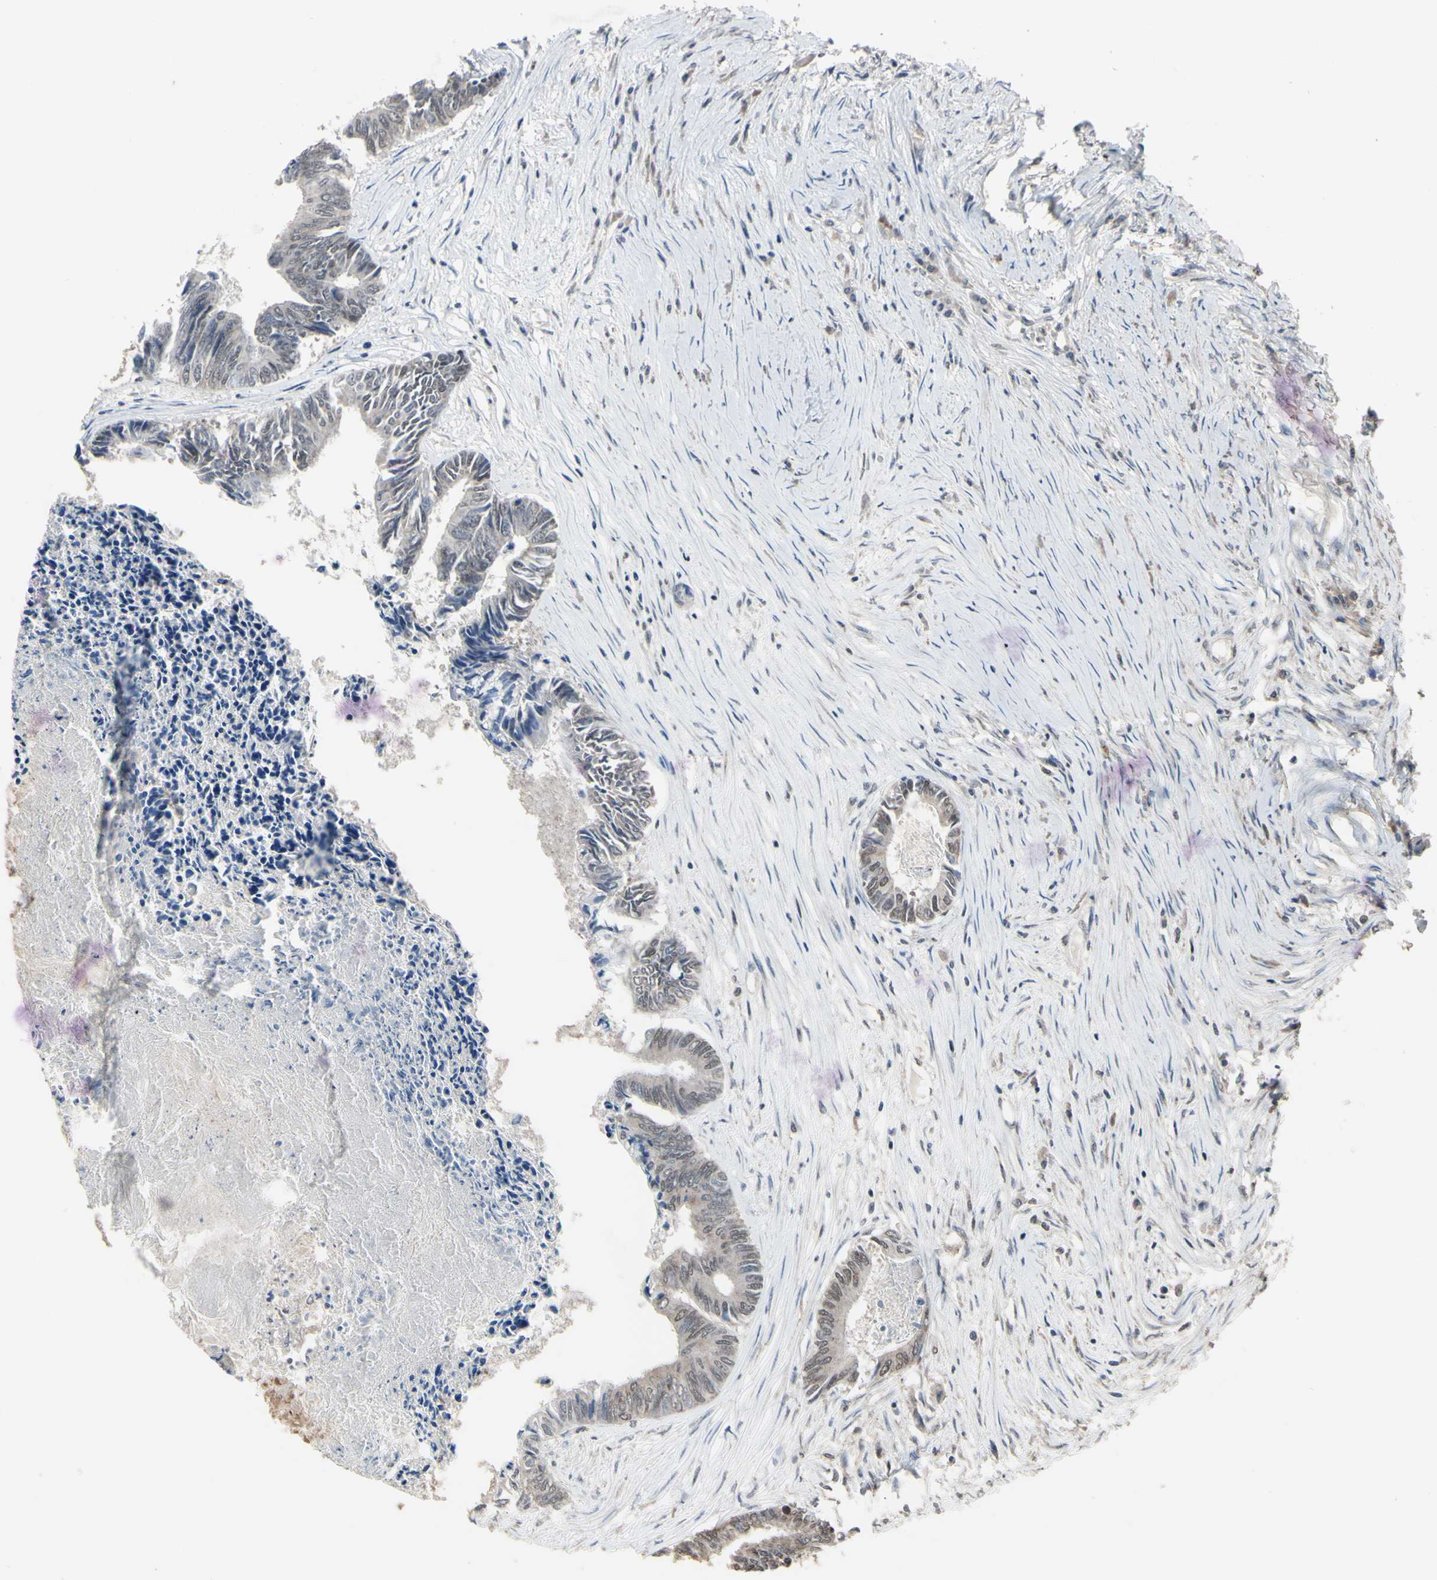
{"staining": {"intensity": "weak", "quantity": "<25%", "location": "nuclear"}, "tissue": "colorectal cancer", "cell_type": "Tumor cells", "image_type": "cancer", "snomed": [{"axis": "morphology", "description": "Adenocarcinoma, NOS"}, {"axis": "topography", "description": "Rectum"}], "caption": "Tumor cells show no significant expression in colorectal cancer (adenocarcinoma). (DAB (3,3'-diaminobenzidine) immunohistochemistry with hematoxylin counter stain).", "gene": "ZNF174", "patient": {"sex": "male", "age": 63}}